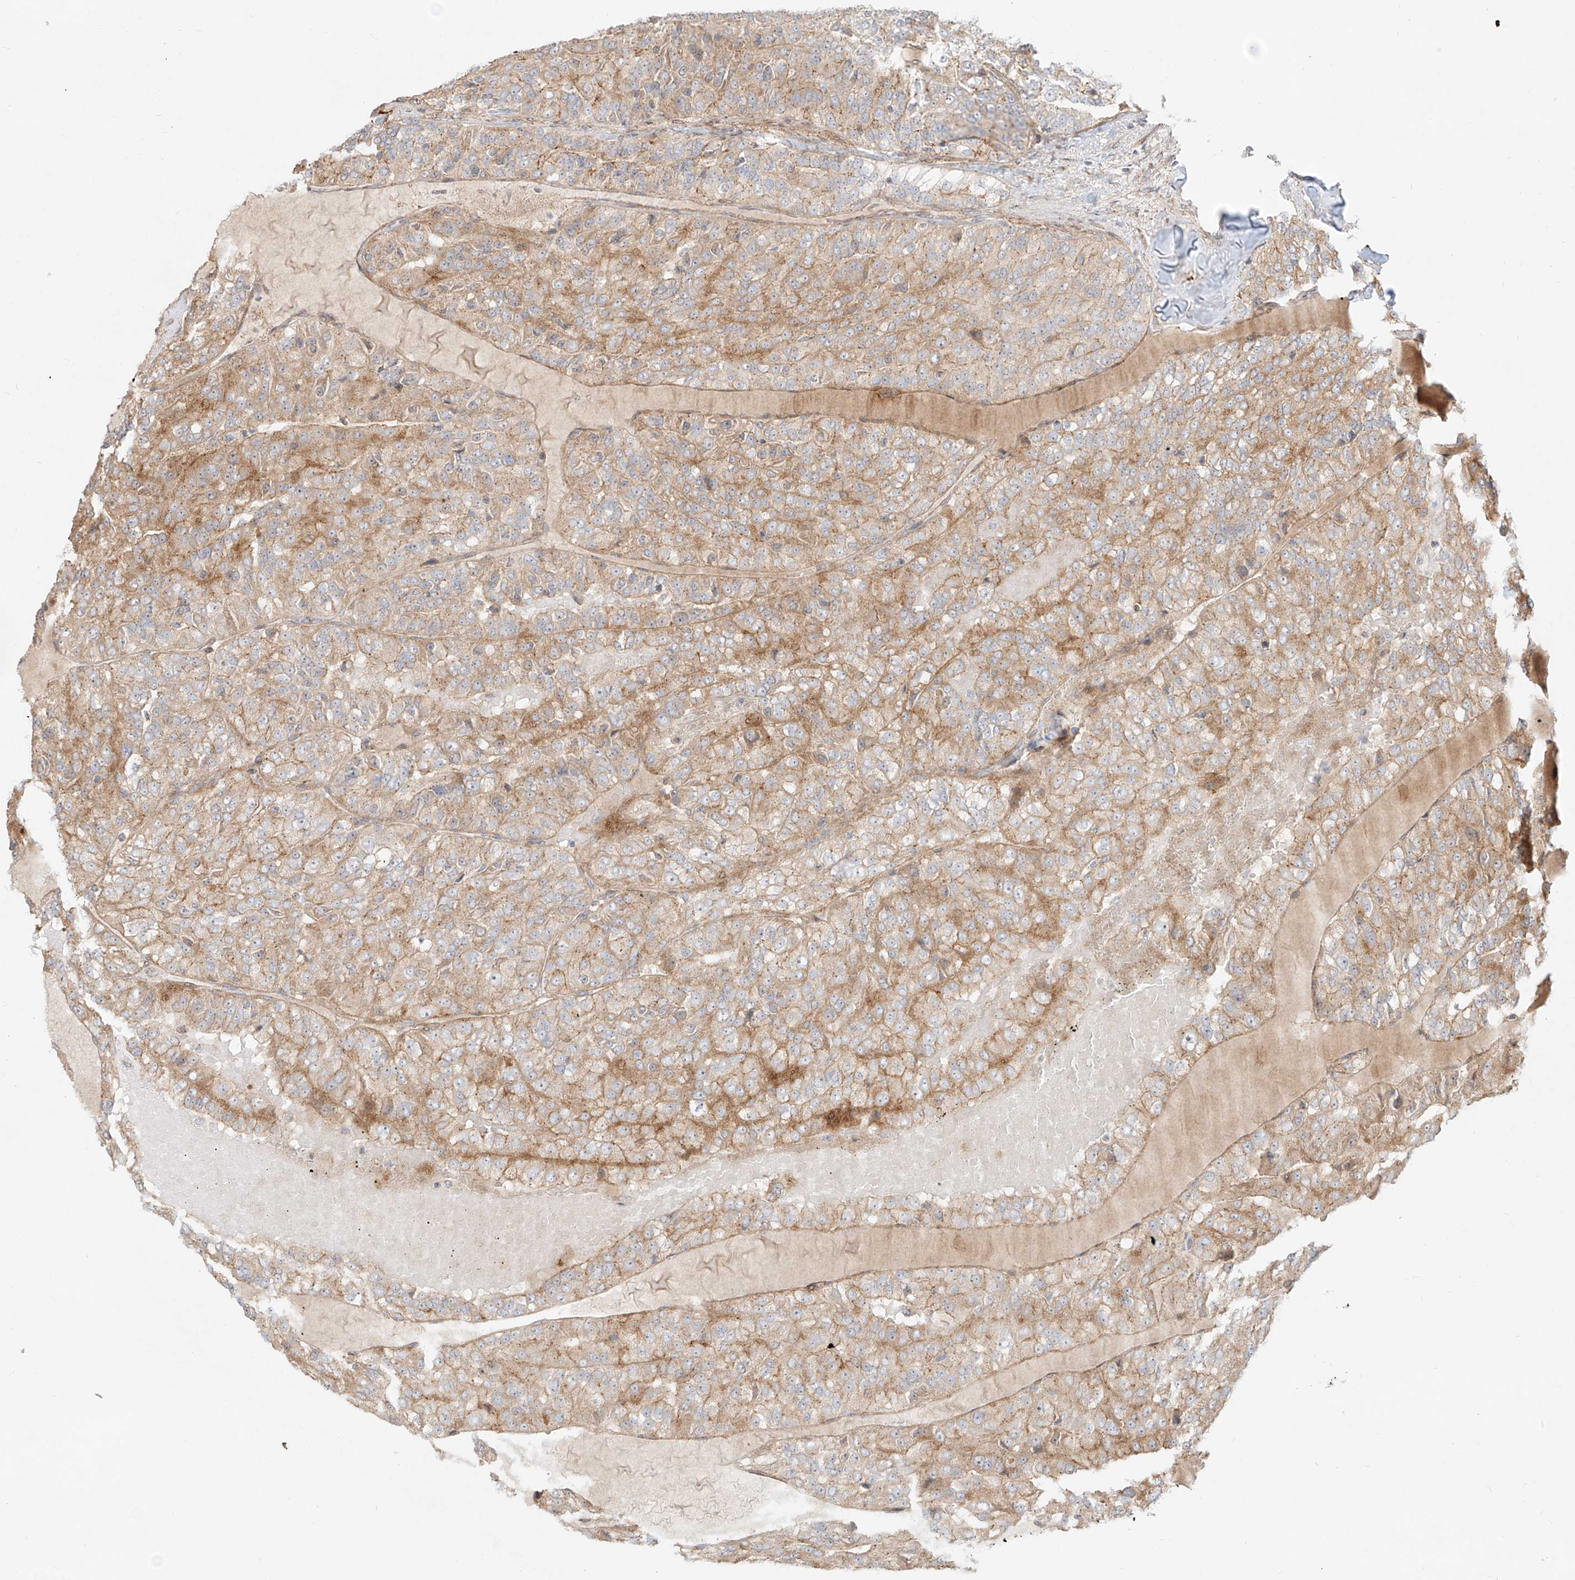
{"staining": {"intensity": "moderate", "quantity": ">75%", "location": "cytoplasmic/membranous"}, "tissue": "renal cancer", "cell_type": "Tumor cells", "image_type": "cancer", "snomed": [{"axis": "morphology", "description": "Adenocarcinoma, NOS"}, {"axis": "topography", "description": "Kidney"}], "caption": "Immunohistochemistry photomicrograph of neoplastic tissue: human renal adenocarcinoma stained using immunohistochemistry reveals medium levels of moderate protein expression localized specifically in the cytoplasmic/membranous of tumor cells, appearing as a cytoplasmic/membranous brown color.", "gene": "ZNF287", "patient": {"sex": "female", "age": 63}}